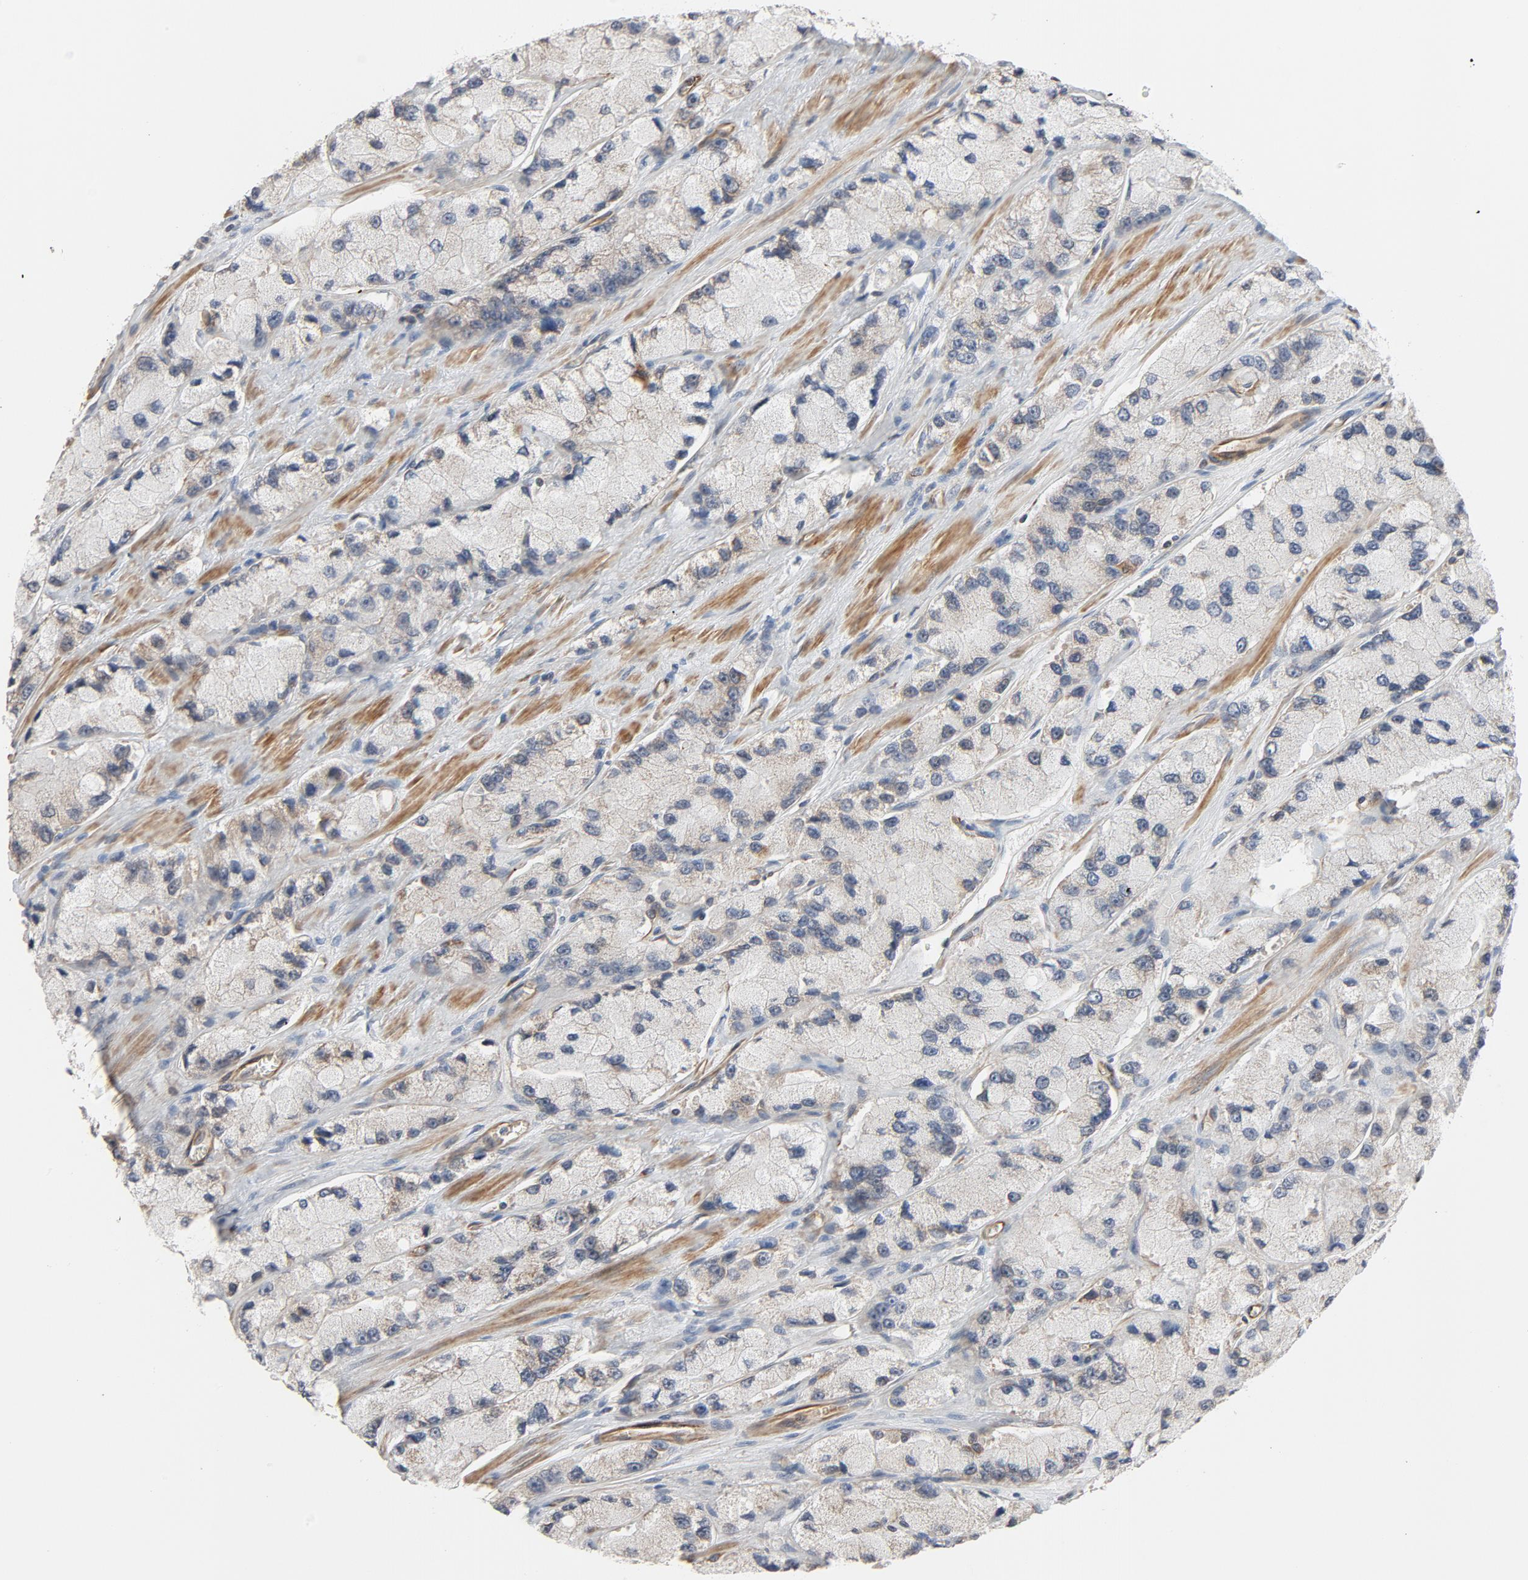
{"staining": {"intensity": "weak", "quantity": "<25%", "location": "cytoplasmic/membranous"}, "tissue": "prostate cancer", "cell_type": "Tumor cells", "image_type": "cancer", "snomed": [{"axis": "morphology", "description": "Adenocarcinoma, High grade"}, {"axis": "topography", "description": "Prostate"}], "caption": "IHC image of human prostate cancer stained for a protein (brown), which reveals no expression in tumor cells. The staining is performed using DAB brown chromogen with nuclei counter-stained in using hematoxylin.", "gene": "TRIOBP", "patient": {"sex": "male", "age": 58}}